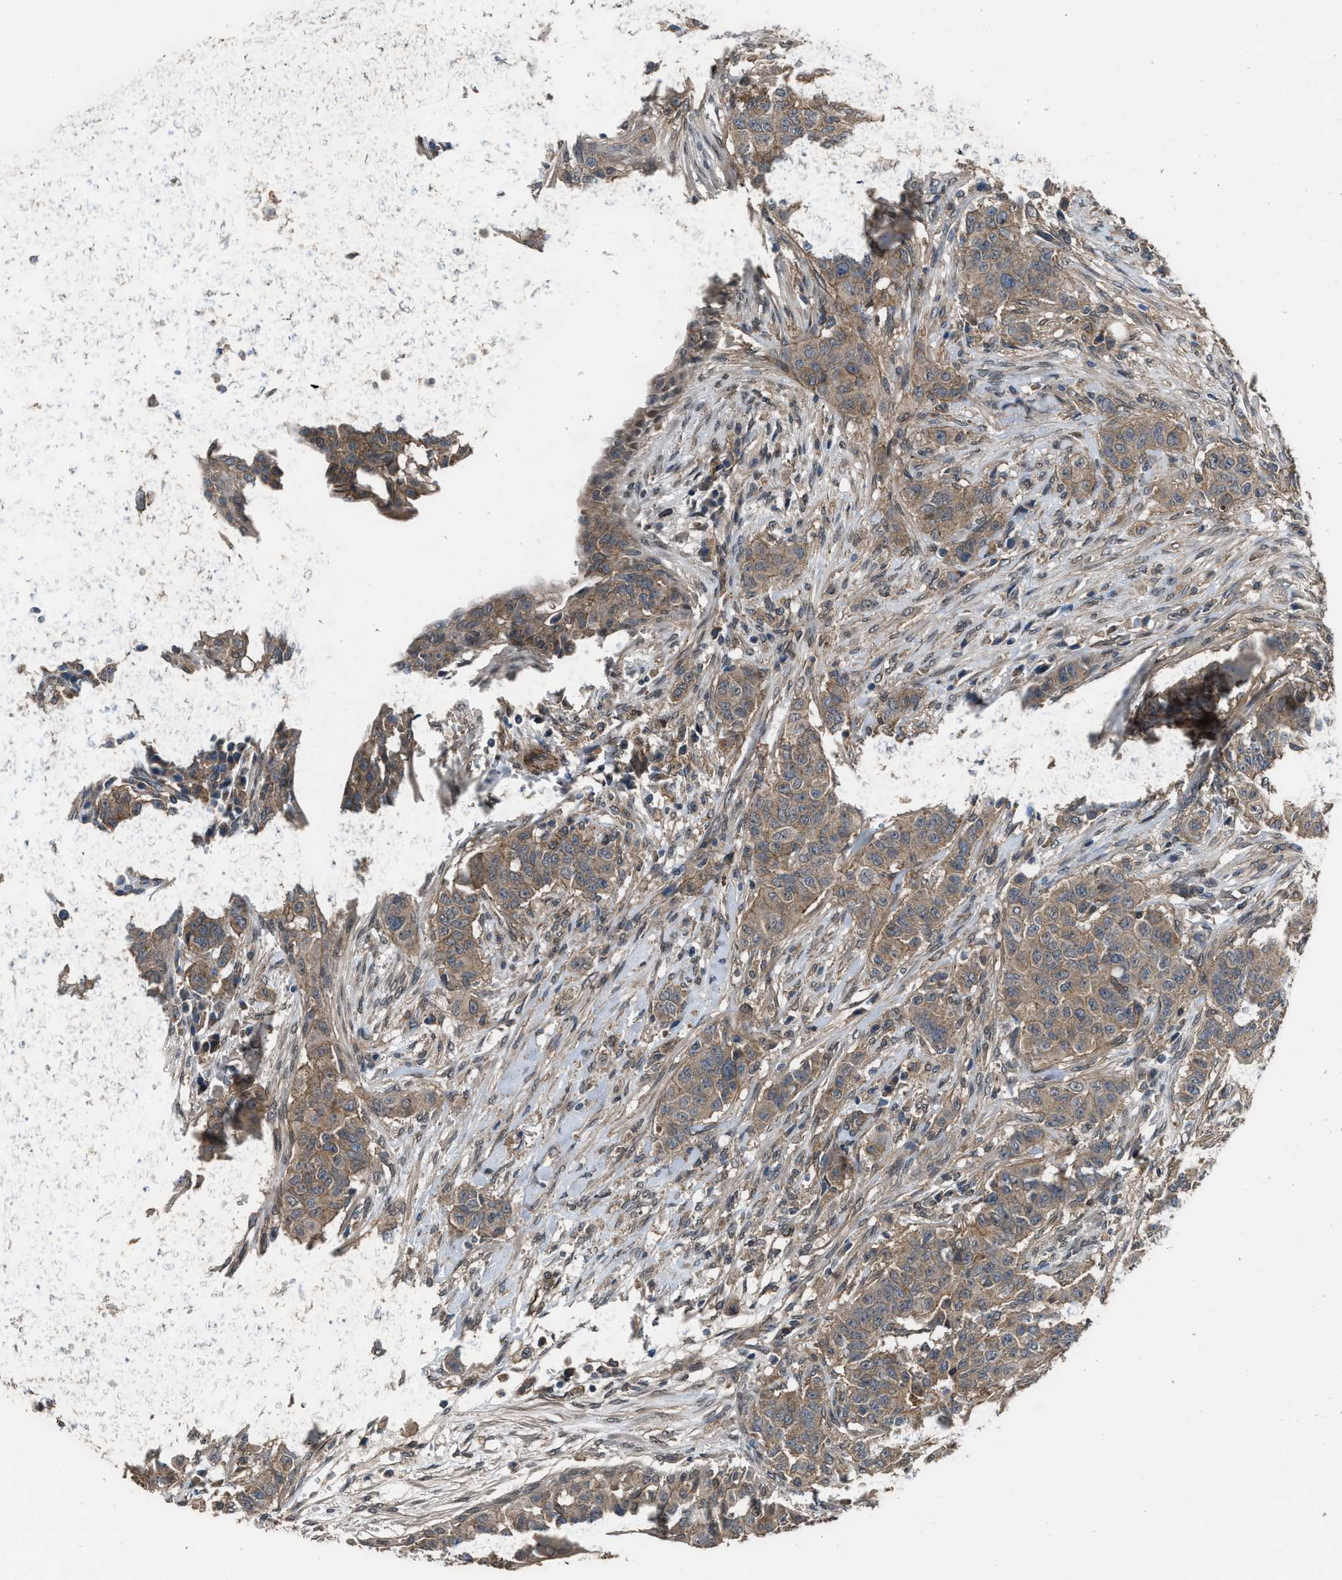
{"staining": {"intensity": "moderate", "quantity": ">75%", "location": "cytoplasmic/membranous"}, "tissue": "breast cancer", "cell_type": "Tumor cells", "image_type": "cancer", "snomed": [{"axis": "morphology", "description": "Normal tissue, NOS"}, {"axis": "morphology", "description": "Duct carcinoma"}, {"axis": "topography", "description": "Breast"}], "caption": "High-magnification brightfield microscopy of breast intraductal carcinoma stained with DAB (3,3'-diaminobenzidine) (brown) and counterstained with hematoxylin (blue). tumor cells exhibit moderate cytoplasmic/membranous expression is appreciated in approximately>75% of cells. The staining was performed using DAB (3,3'-diaminobenzidine) to visualize the protein expression in brown, while the nuclei were stained in blue with hematoxylin (Magnification: 20x).", "gene": "UTRN", "patient": {"sex": "female", "age": 40}}